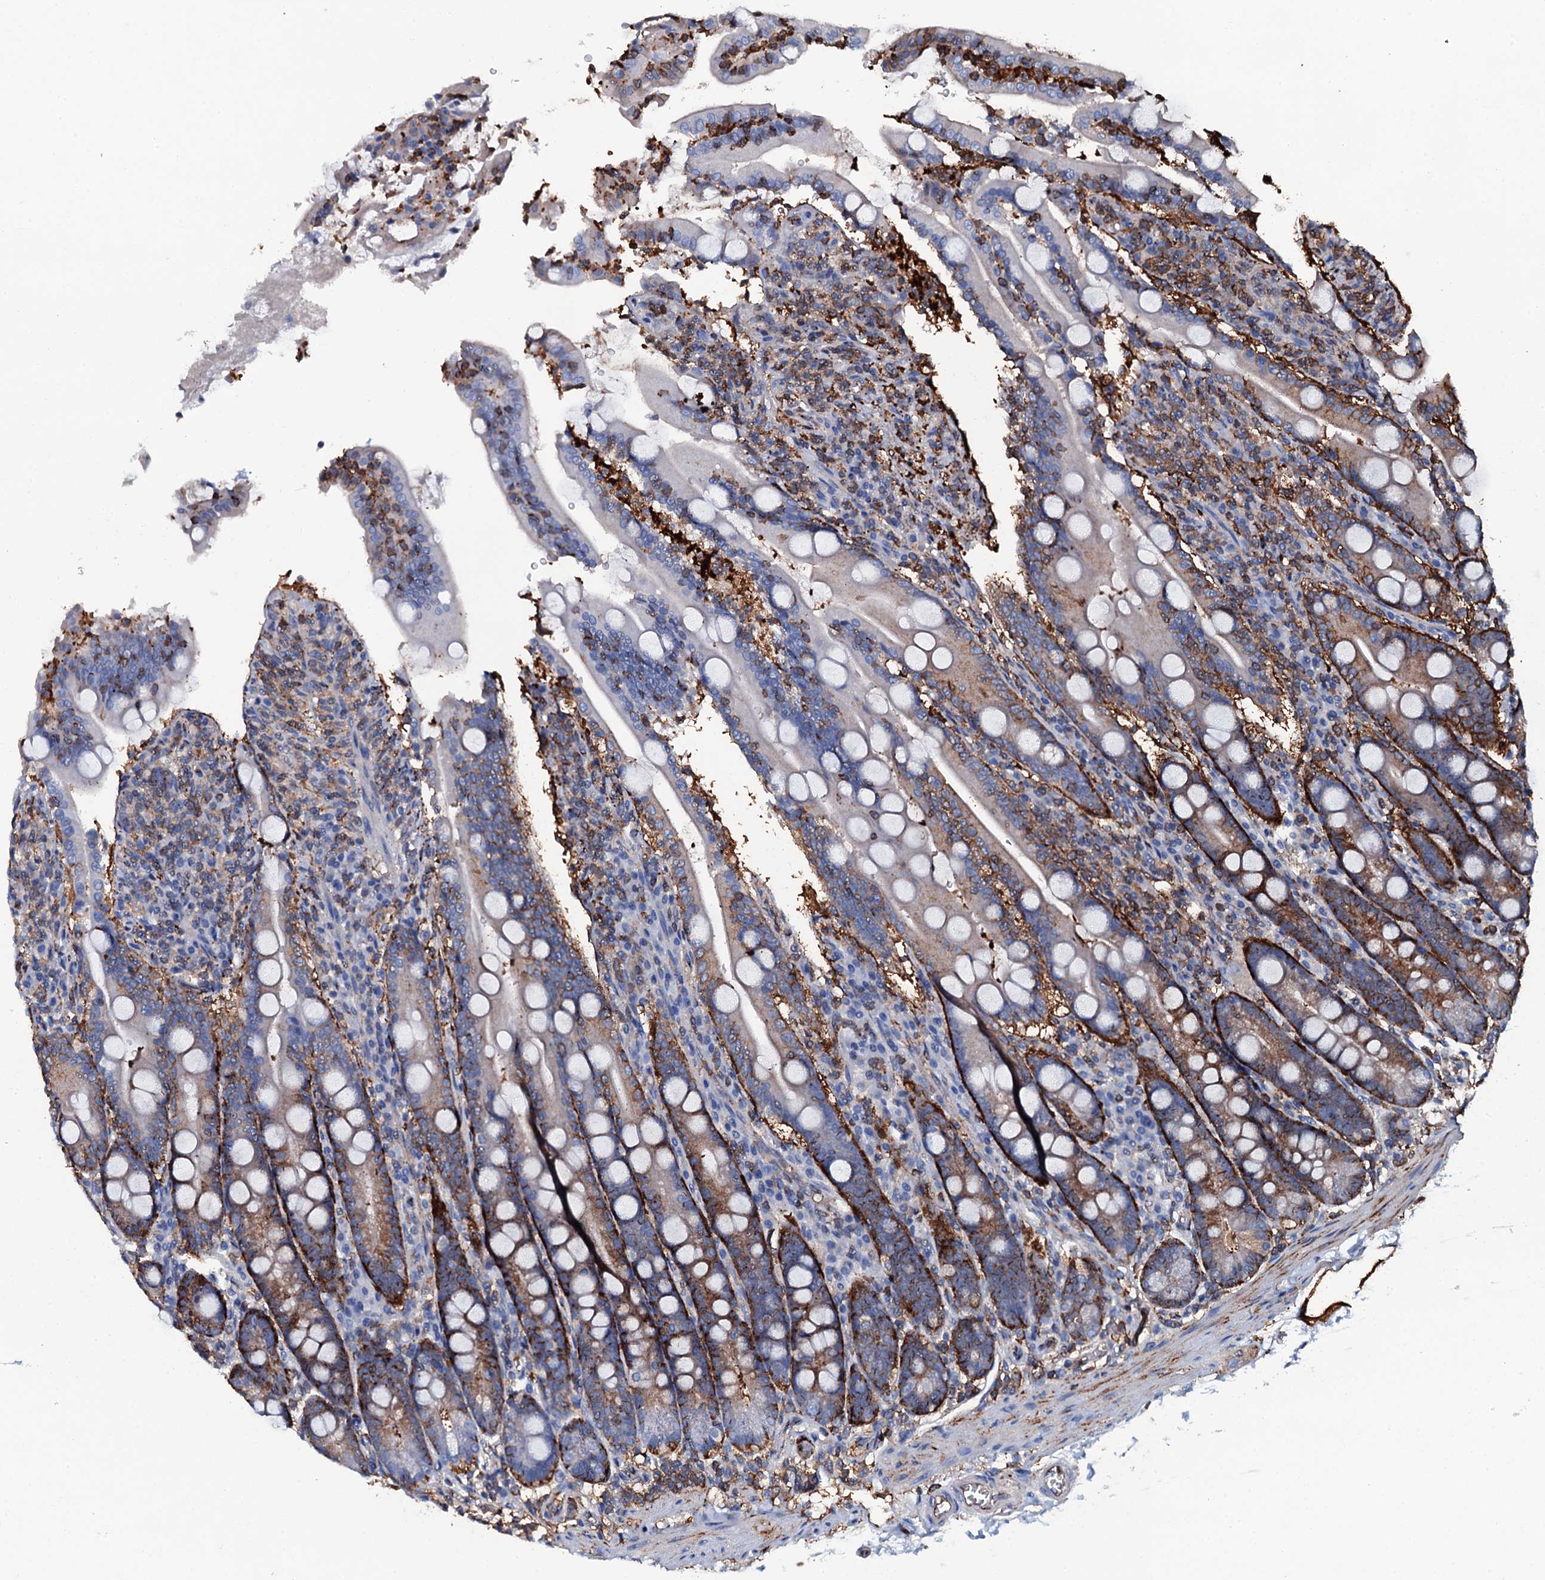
{"staining": {"intensity": "moderate", "quantity": "25%-75%", "location": "cytoplasmic/membranous"}, "tissue": "duodenum", "cell_type": "Glandular cells", "image_type": "normal", "snomed": [{"axis": "morphology", "description": "Normal tissue, NOS"}, {"axis": "topography", "description": "Duodenum"}], "caption": "Immunohistochemistry of unremarkable human duodenum exhibits medium levels of moderate cytoplasmic/membranous expression in about 25%-75% of glandular cells.", "gene": "MS4A4E", "patient": {"sex": "male", "age": 35}}